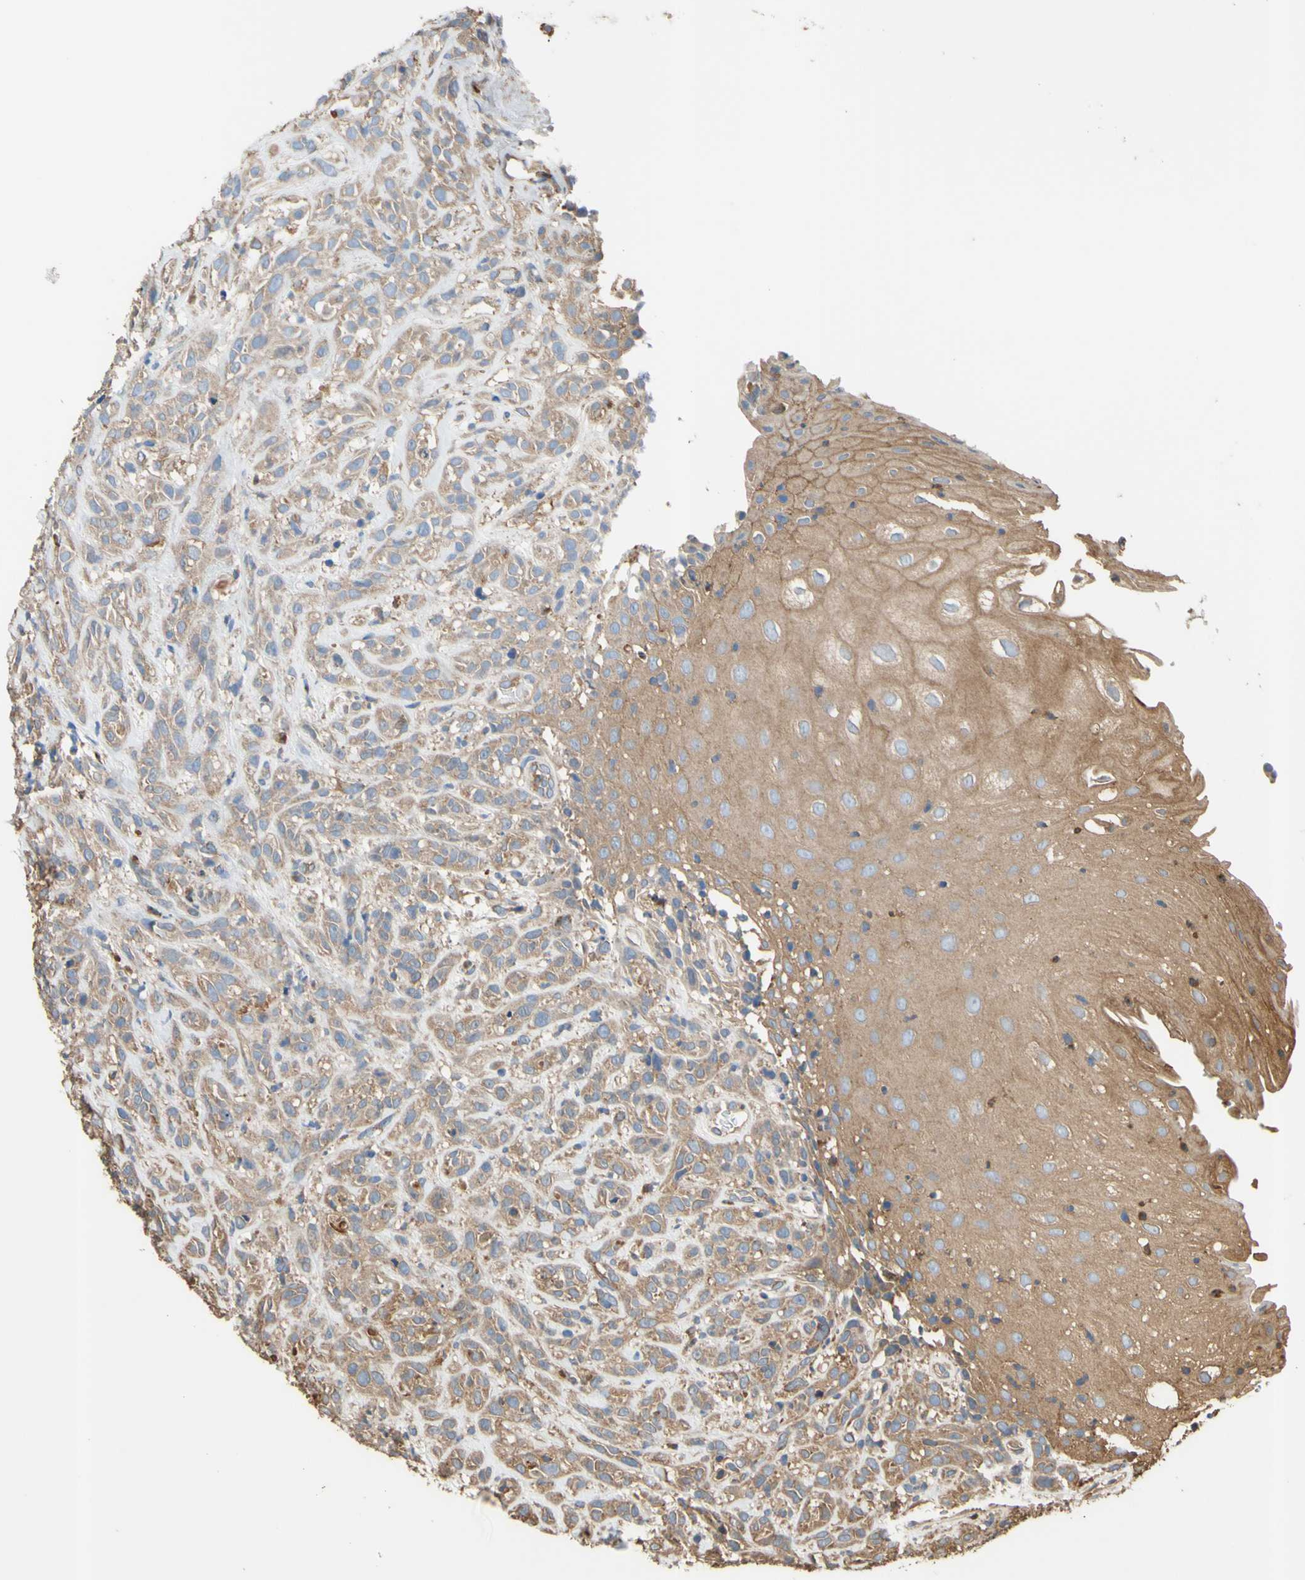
{"staining": {"intensity": "moderate", "quantity": ">75%", "location": "cytoplasmic/membranous"}, "tissue": "head and neck cancer", "cell_type": "Tumor cells", "image_type": "cancer", "snomed": [{"axis": "morphology", "description": "Normal tissue, NOS"}, {"axis": "morphology", "description": "Squamous cell carcinoma, NOS"}, {"axis": "topography", "description": "Cartilage tissue"}, {"axis": "topography", "description": "Head-Neck"}], "caption": "IHC staining of squamous cell carcinoma (head and neck), which reveals medium levels of moderate cytoplasmic/membranous positivity in approximately >75% of tumor cells indicating moderate cytoplasmic/membranous protein staining. The staining was performed using DAB (3,3'-diaminobenzidine) (brown) for protein detection and nuclei were counterstained in hematoxylin (blue).", "gene": "CTTN", "patient": {"sex": "male", "age": 62}}